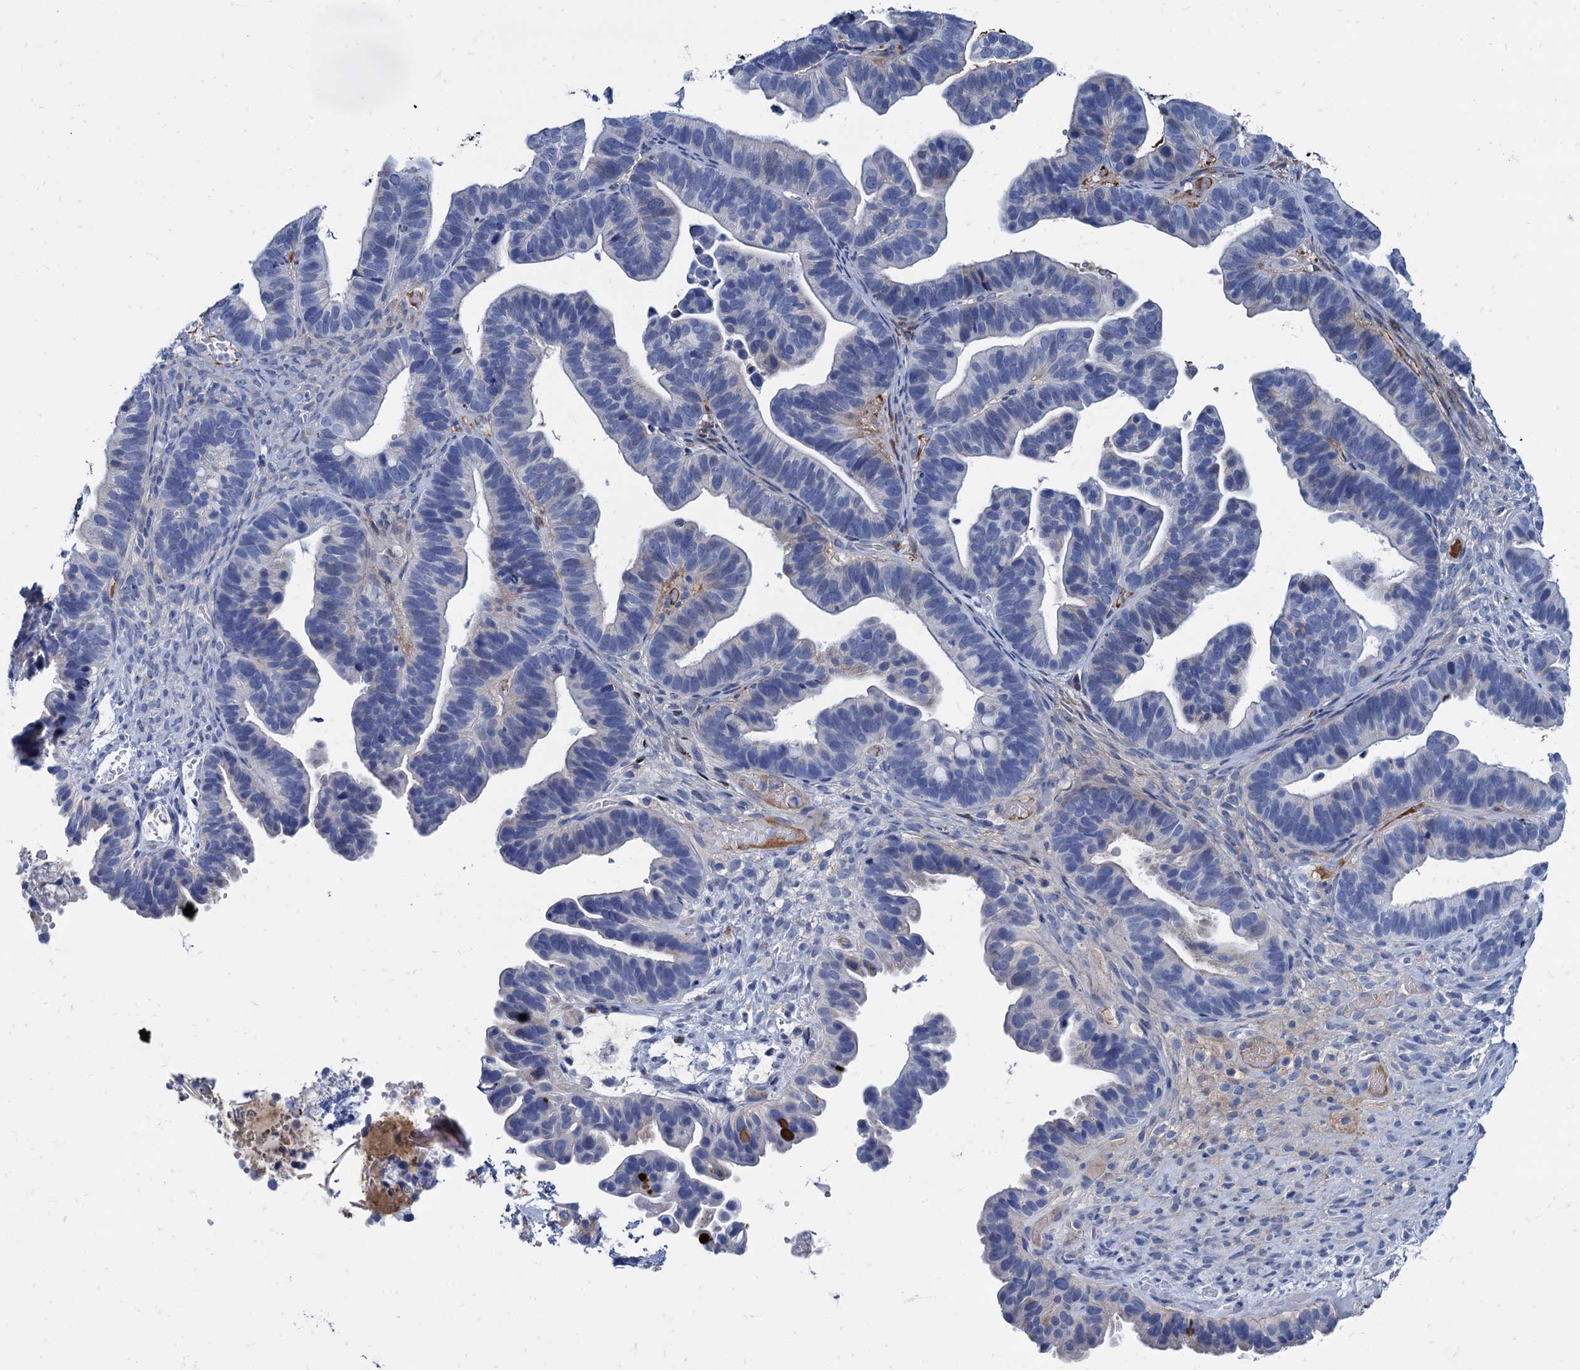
{"staining": {"intensity": "negative", "quantity": "none", "location": "none"}, "tissue": "ovarian cancer", "cell_type": "Tumor cells", "image_type": "cancer", "snomed": [{"axis": "morphology", "description": "Cystadenocarcinoma, serous, NOS"}, {"axis": "topography", "description": "Ovary"}], "caption": "Immunohistochemistry of ovarian serous cystadenocarcinoma demonstrates no expression in tumor cells.", "gene": "TMEM72", "patient": {"sex": "female", "age": 56}}